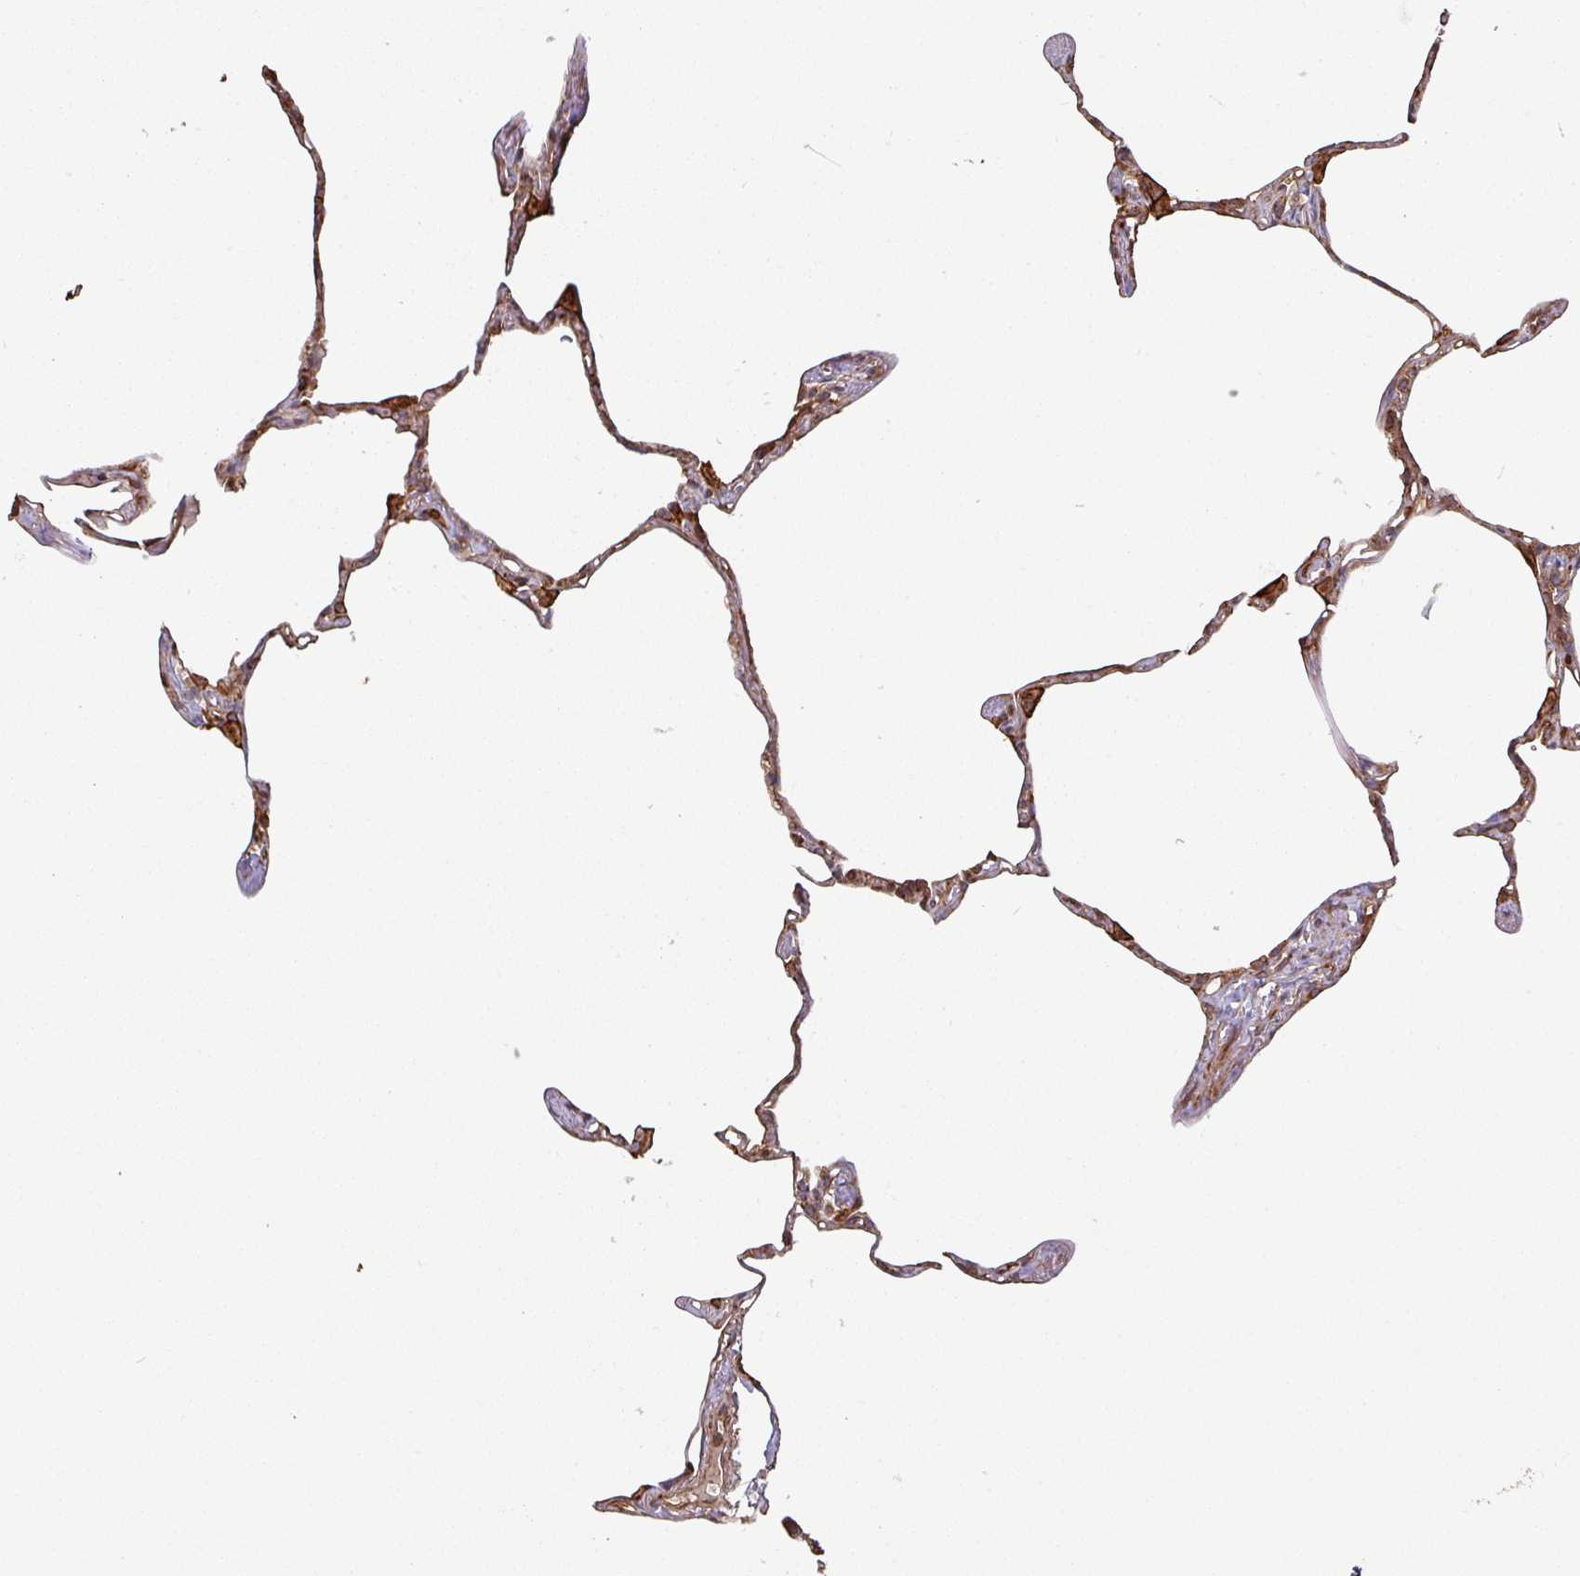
{"staining": {"intensity": "strong", "quantity": "<25%", "location": "cytoplasmic/membranous"}, "tissue": "lung", "cell_type": "Alveolar cells", "image_type": "normal", "snomed": [{"axis": "morphology", "description": "Normal tissue, NOS"}, {"axis": "topography", "description": "Lung"}], "caption": "Alveolar cells reveal medium levels of strong cytoplasmic/membranous positivity in approximately <25% of cells in normal lung. The protein is shown in brown color, while the nuclei are stained blue.", "gene": "SIK1", "patient": {"sex": "male", "age": 65}}